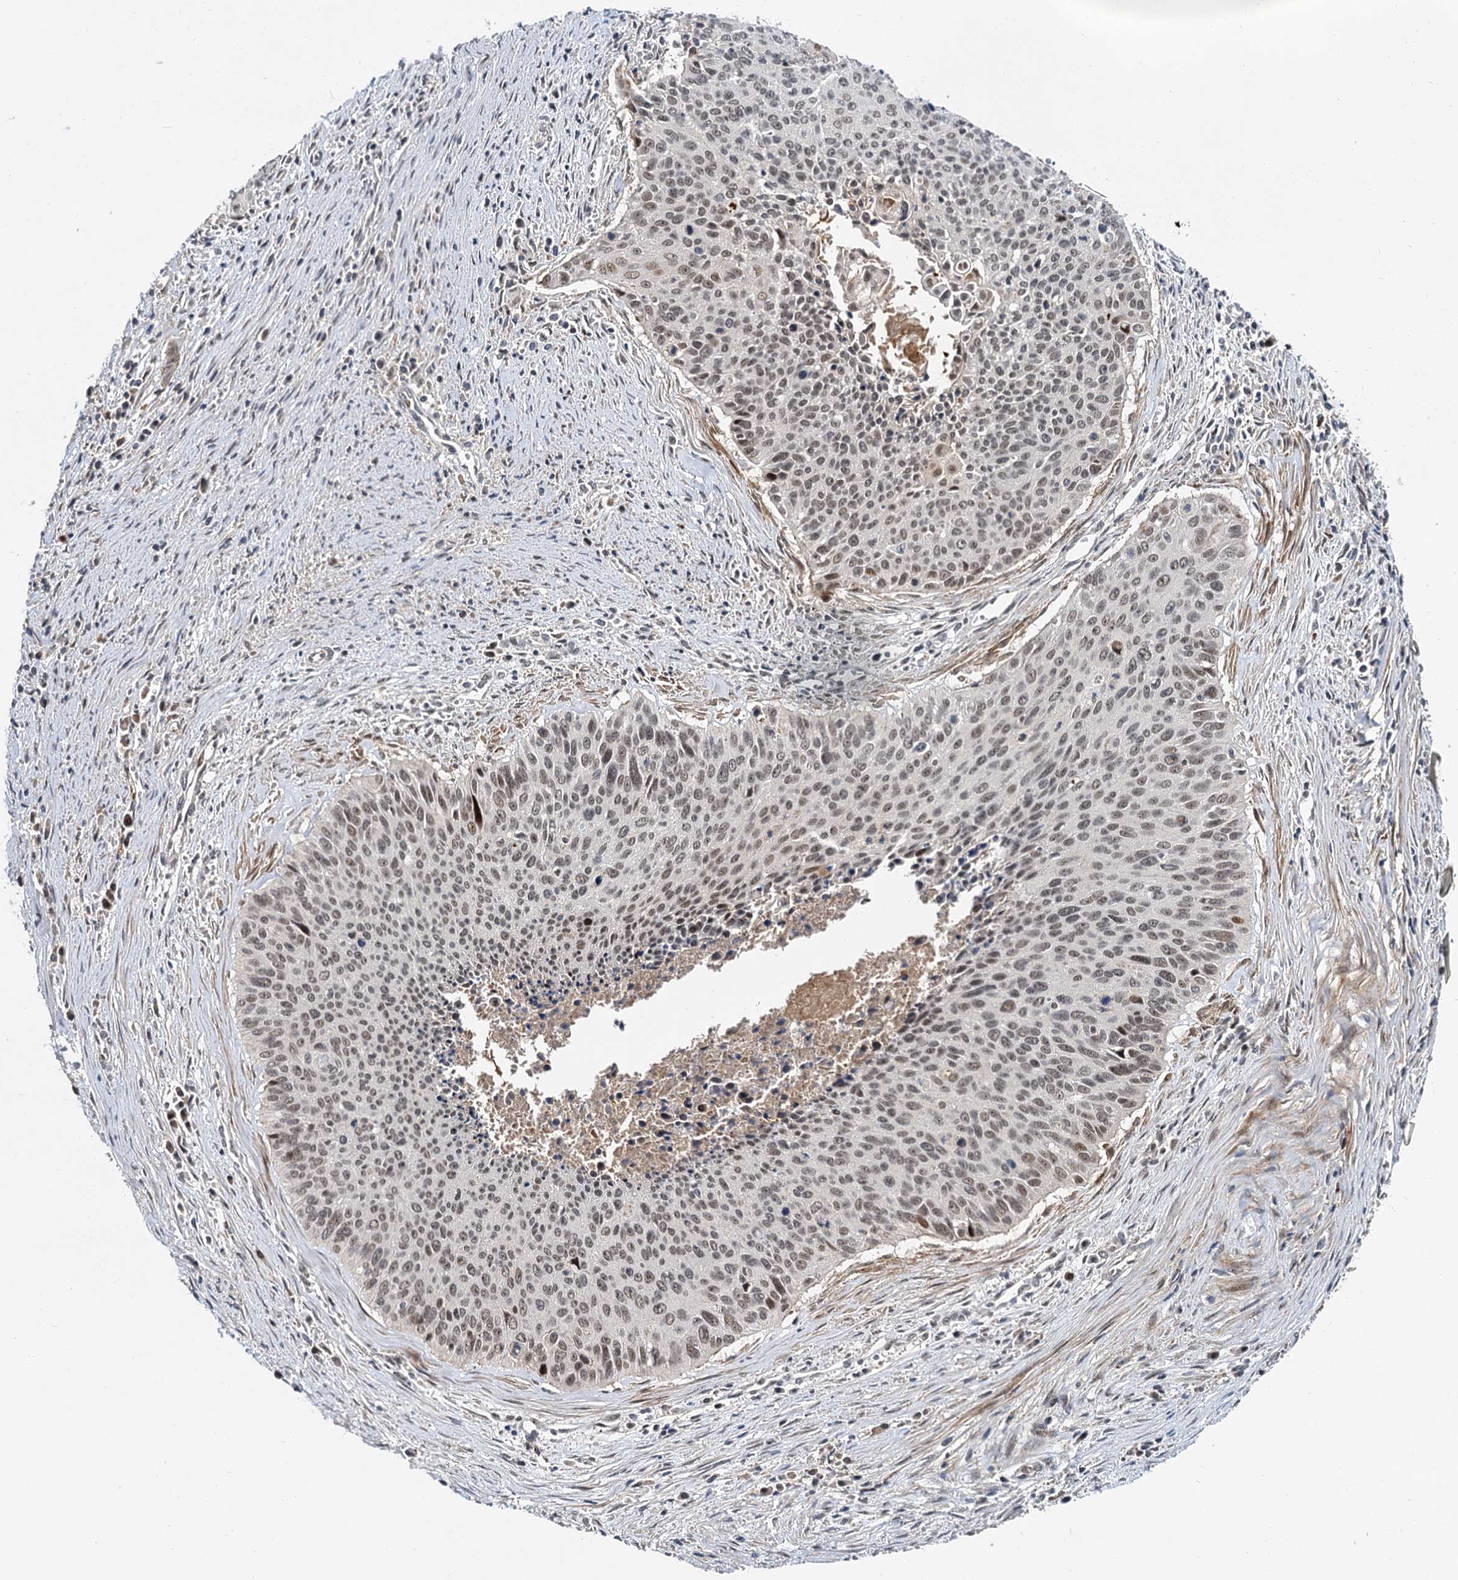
{"staining": {"intensity": "weak", "quantity": ">75%", "location": "nuclear"}, "tissue": "cervical cancer", "cell_type": "Tumor cells", "image_type": "cancer", "snomed": [{"axis": "morphology", "description": "Squamous cell carcinoma, NOS"}, {"axis": "topography", "description": "Cervix"}], "caption": "A high-resolution image shows immunohistochemistry staining of cervical cancer (squamous cell carcinoma), which exhibits weak nuclear positivity in approximately >75% of tumor cells. (DAB (3,3'-diaminobenzidine) = brown stain, brightfield microscopy at high magnification).", "gene": "MBD6", "patient": {"sex": "female", "age": 55}}